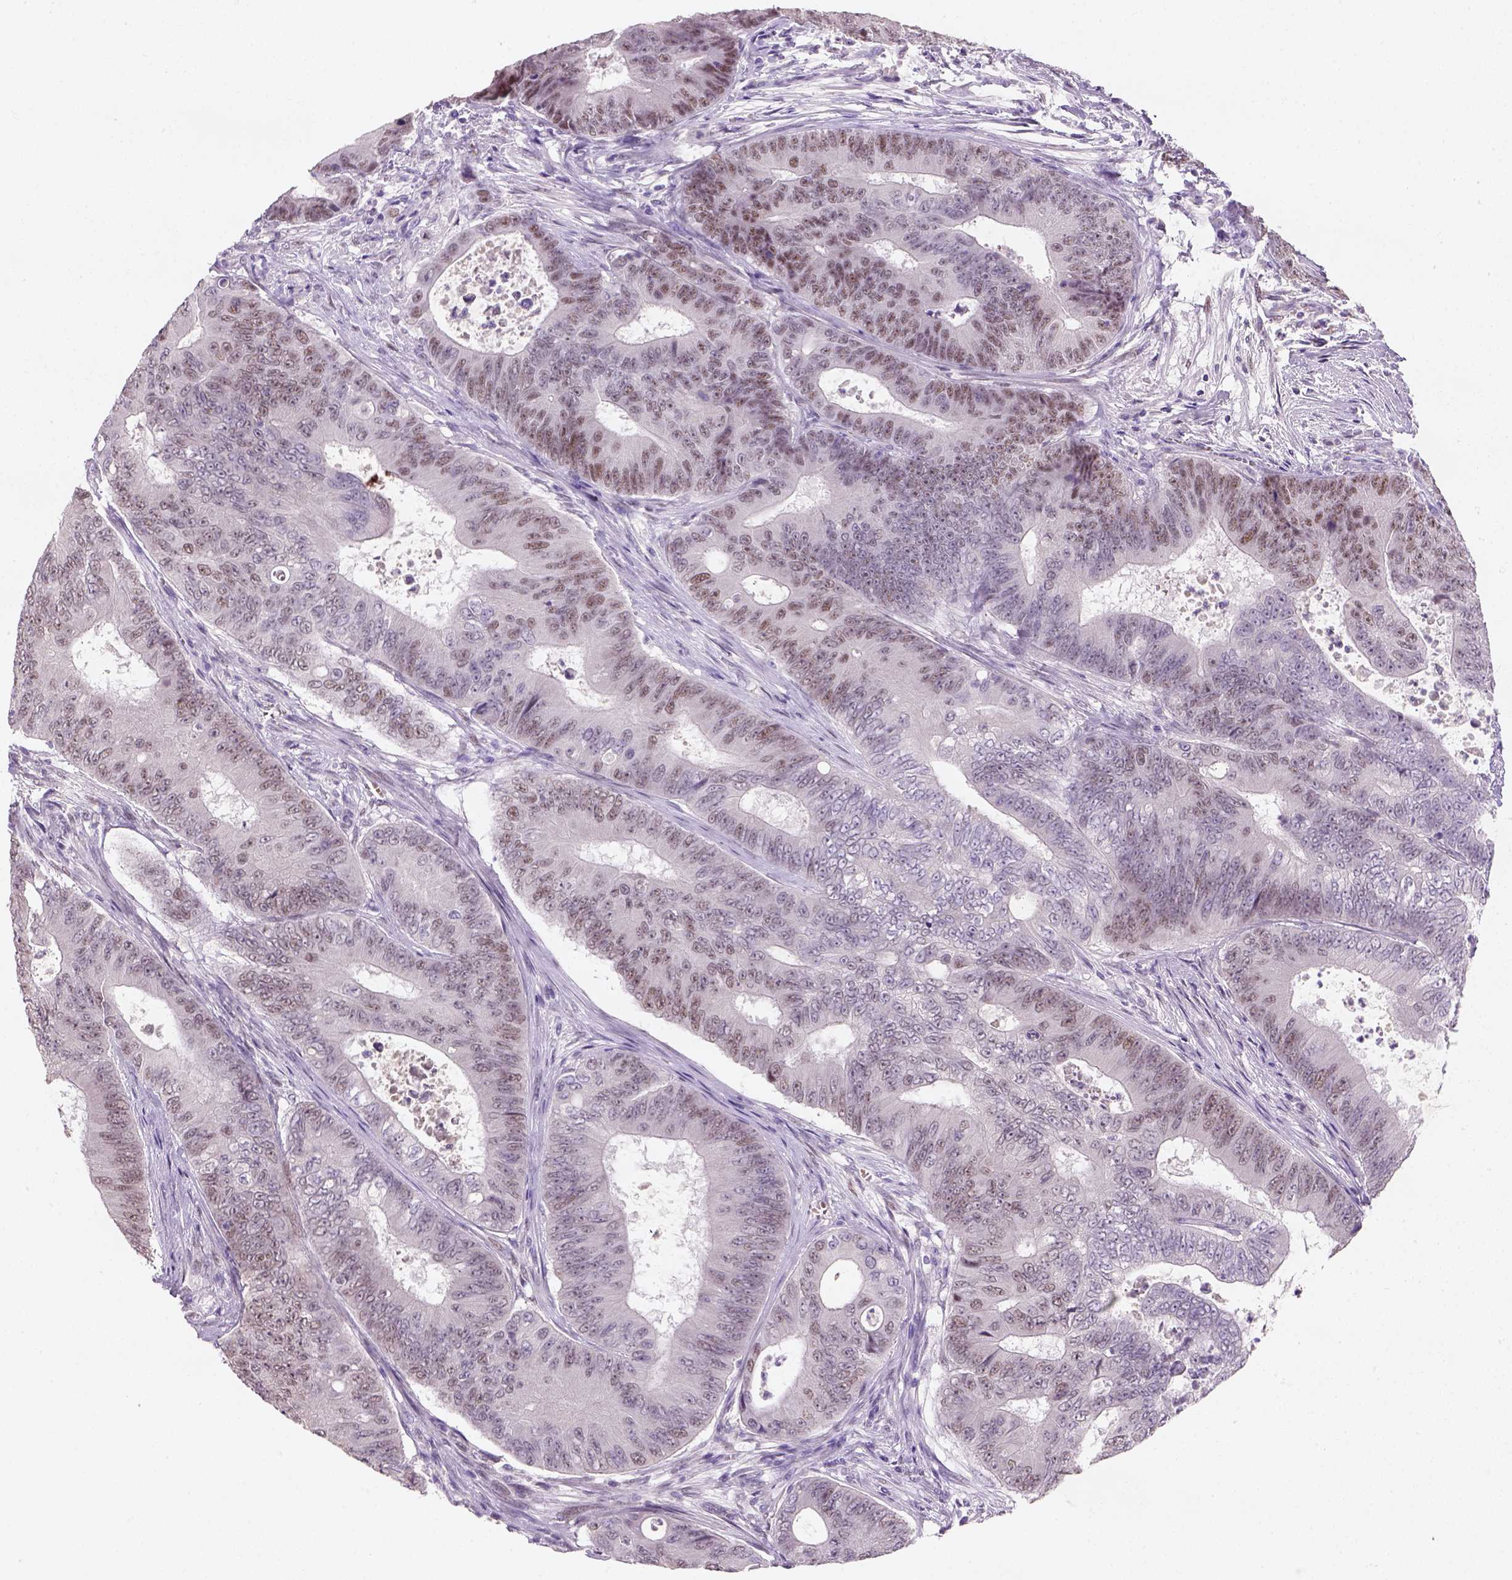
{"staining": {"intensity": "moderate", "quantity": ">75%", "location": "nuclear"}, "tissue": "colorectal cancer", "cell_type": "Tumor cells", "image_type": "cancer", "snomed": [{"axis": "morphology", "description": "Adenocarcinoma, NOS"}, {"axis": "topography", "description": "Colon"}], "caption": "Tumor cells exhibit medium levels of moderate nuclear staining in approximately >75% of cells in human colorectal cancer (adenocarcinoma).", "gene": "ZMAT4", "patient": {"sex": "female", "age": 48}}